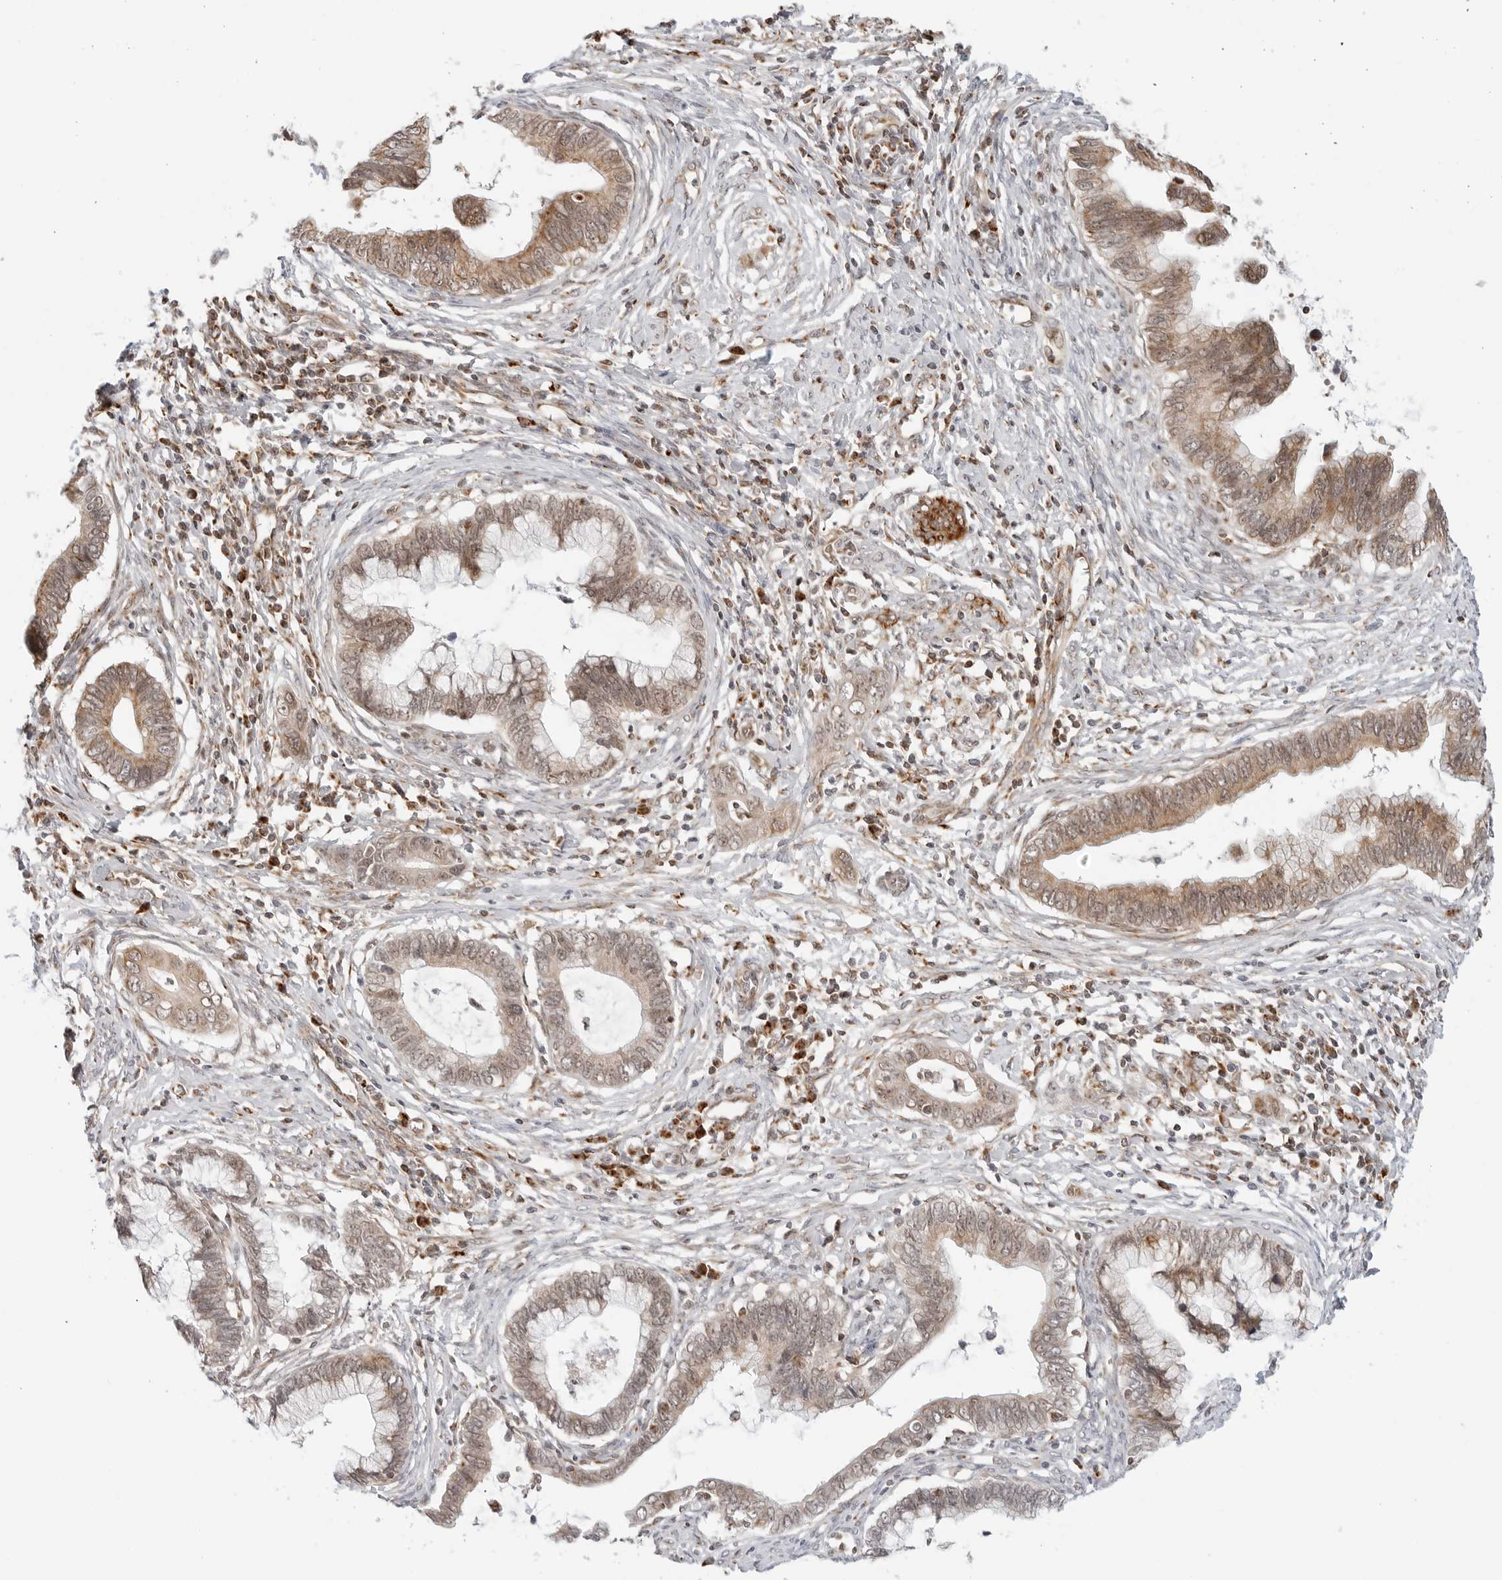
{"staining": {"intensity": "moderate", "quantity": ">75%", "location": "cytoplasmic/membranous"}, "tissue": "cervical cancer", "cell_type": "Tumor cells", "image_type": "cancer", "snomed": [{"axis": "morphology", "description": "Adenocarcinoma, NOS"}, {"axis": "topography", "description": "Cervix"}], "caption": "Moderate cytoplasmic/membranous protein expression is present in about >75% of tumor cells in adenocarcinoma (cervical).", "gene": "POLR3GL", "patient": {"sex": "female", "age": 44}}